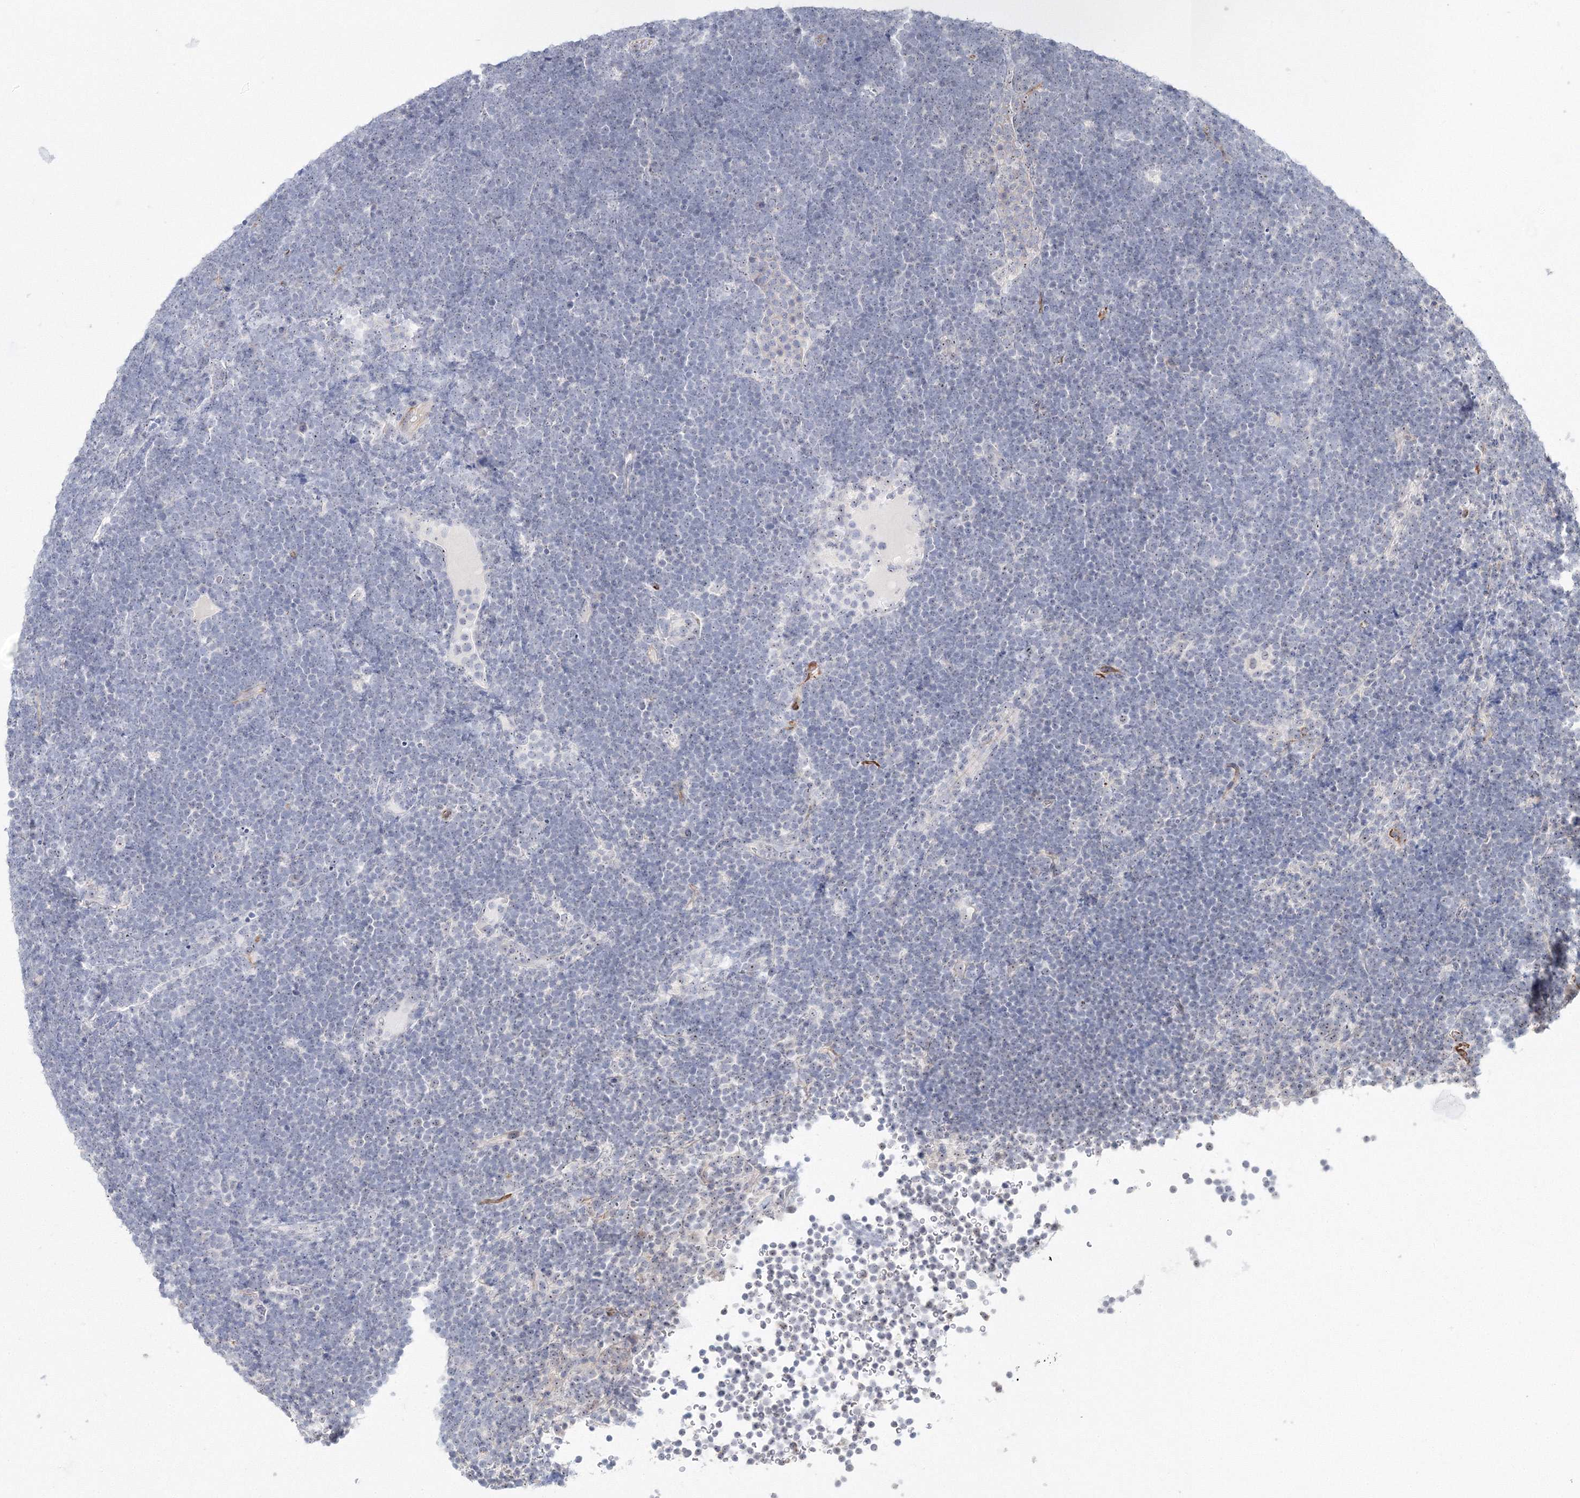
{"staining": {"intensity": "negative", "quantity": "none", "location": "none"}, "tissue": "lymphoma", "cell_type": "Tumor cells", "image_type": "cancer", "snomed": [{"axis": "morphology", "description": "Malignant lymphoma, non-Hodgkin's type, High grade"}, {"axis": "topography", "description": "Lymph node"}], "caption": "There is no significant positivity in tumor cells of lymphoma.", "gene": "SIRT7", "patient": {"sex": "male", "age": 13}}